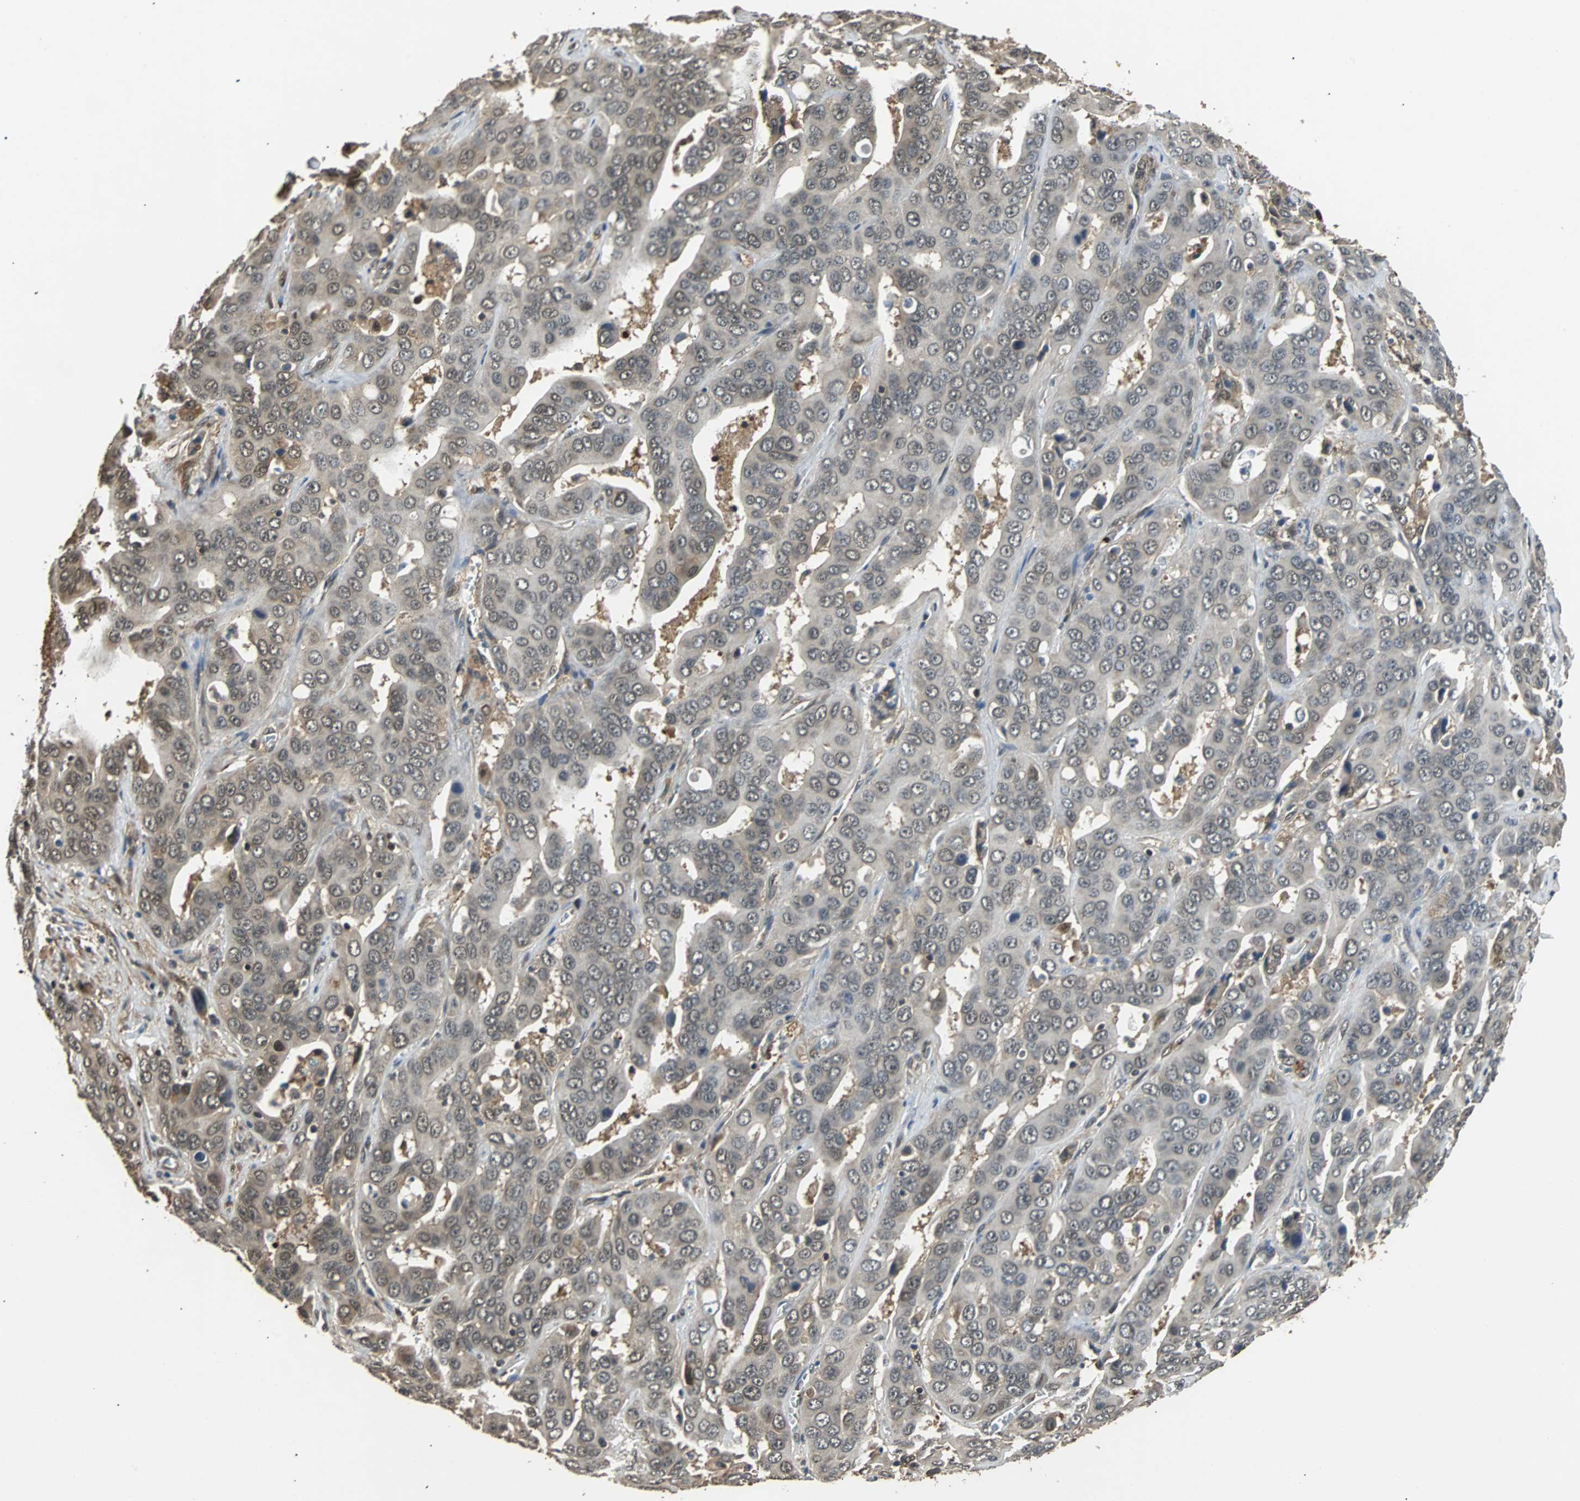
{"staining": {"intensity": "weak", "quantity": "25%-75%", "location": "cytoplasmic/membranous,nuclear"}, "tissue": "liver cancer", "cell_type": "Tumor cells", "image_type": "cancer", "snomed": [{"axis": "morphology", "description": "Cholangiocarcinoma"}, {"axis": "topography", "description": "Liver"}], "caption": "Immunohistochemistry image of neoplastic tissue: human liver cancer stained using IHC displays low levels of weak protein expression localized specifically in the cytoplasmic/membranous and nuclear of tumor cells, appearing as a cytoplasmic/membranous and nuclear brown color.", "gene": "PRDX6", "patient": {"sex": "female", "age": 52}}